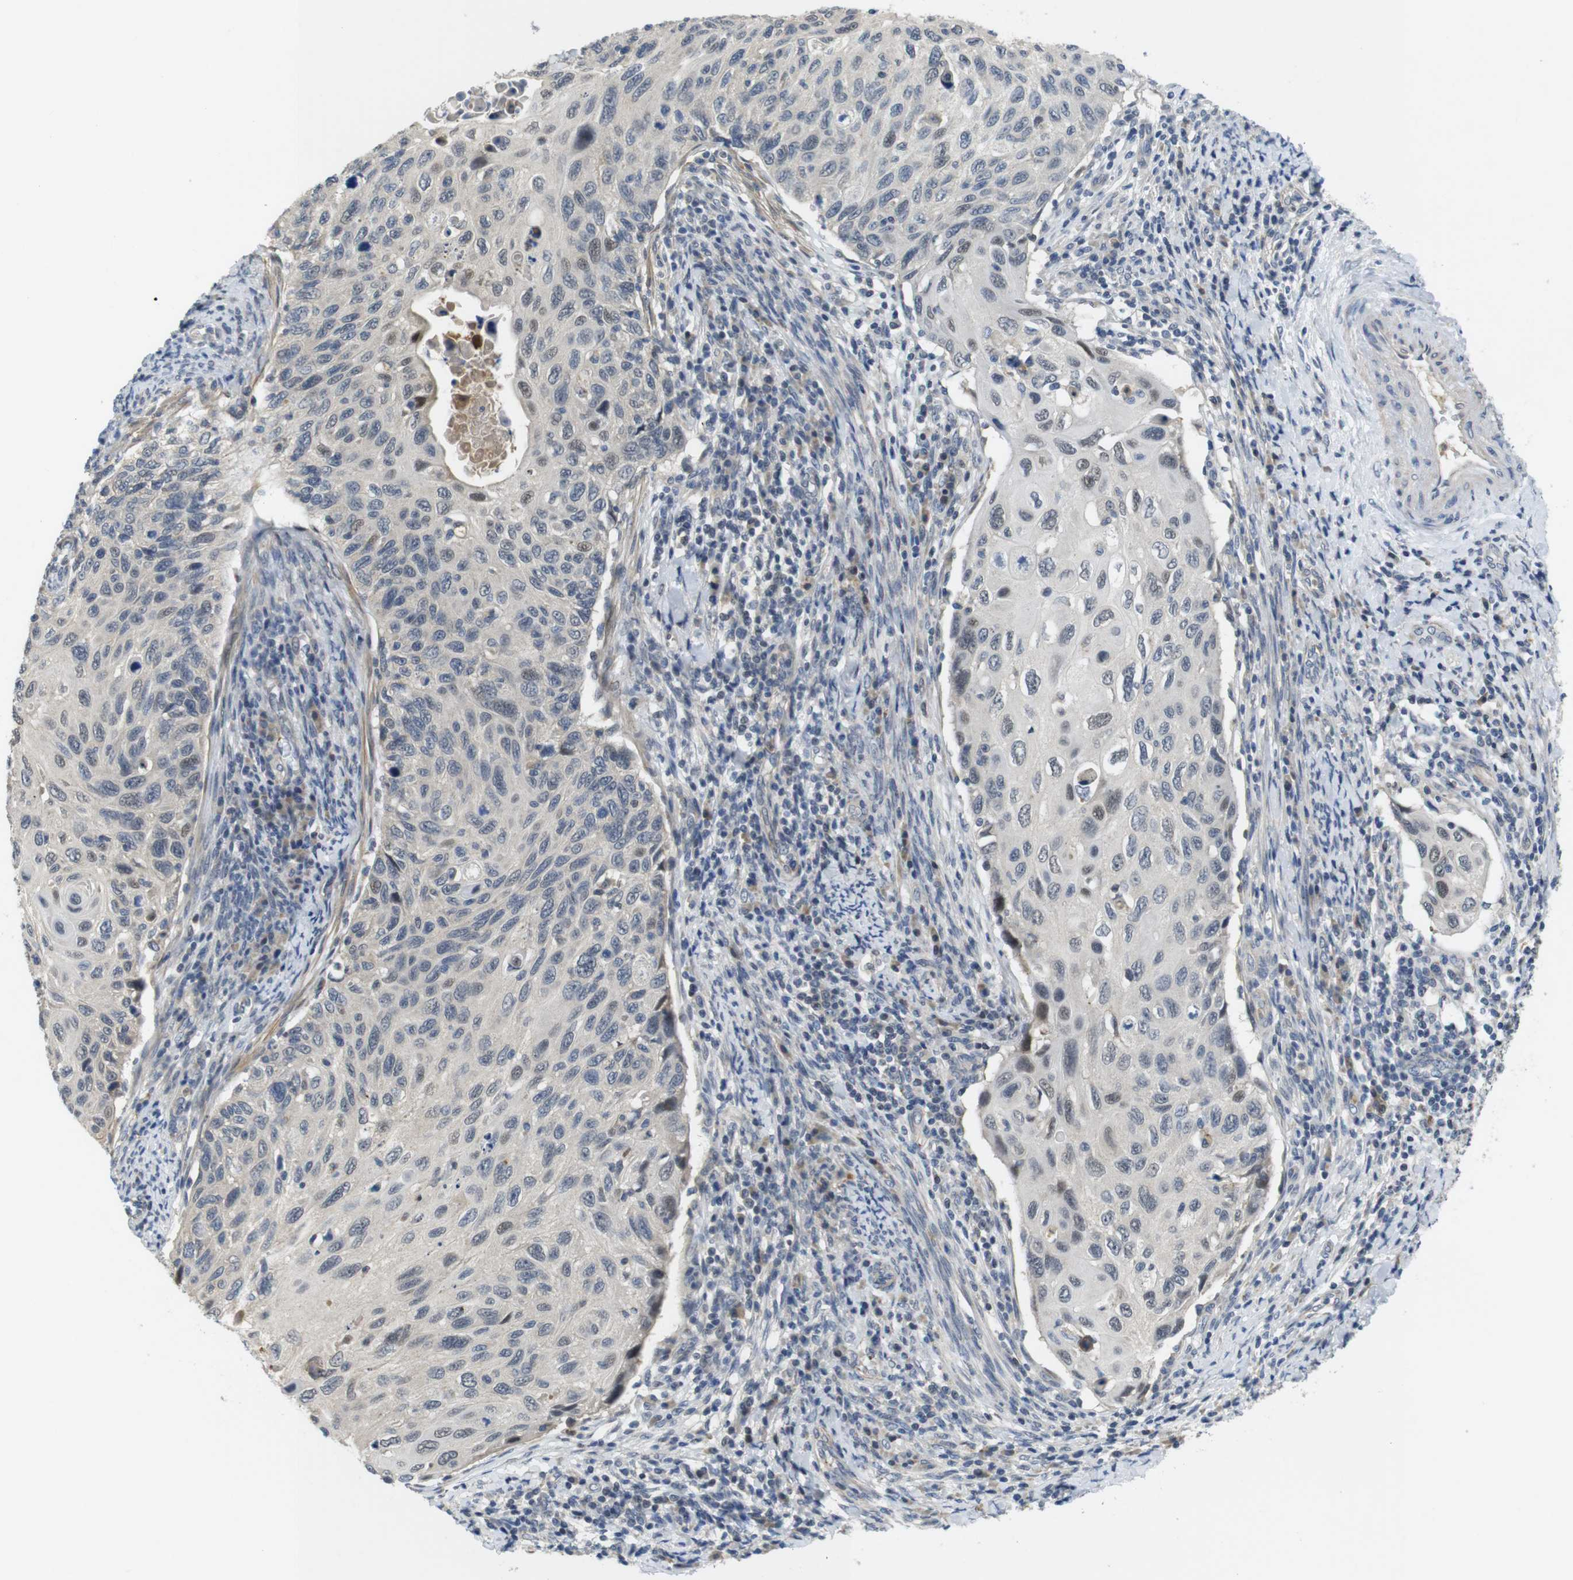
{"staining": {"intensity": "weak", "quantity": "<25%", "location": "nuclear"}, "tissue": "cervical cancer", "cell_type": "Tumor cells", "image_type": "cancer", "snomed": [{"axis": "morphology", "description": "Squamous cell carcinoma, NOS"}, {"axis": "topography", "description": "Cervix"}], "caption": "Tumor cells are negative for protein expression in human cervical cancer. (Stains: DAB immunohistochemistry (IHC) with hematoxylin counter stain, Microscopy: brightfield microscopy at high magnification).", "gene": "FNTA", "patient": {"sex": "female", "age": 70}}